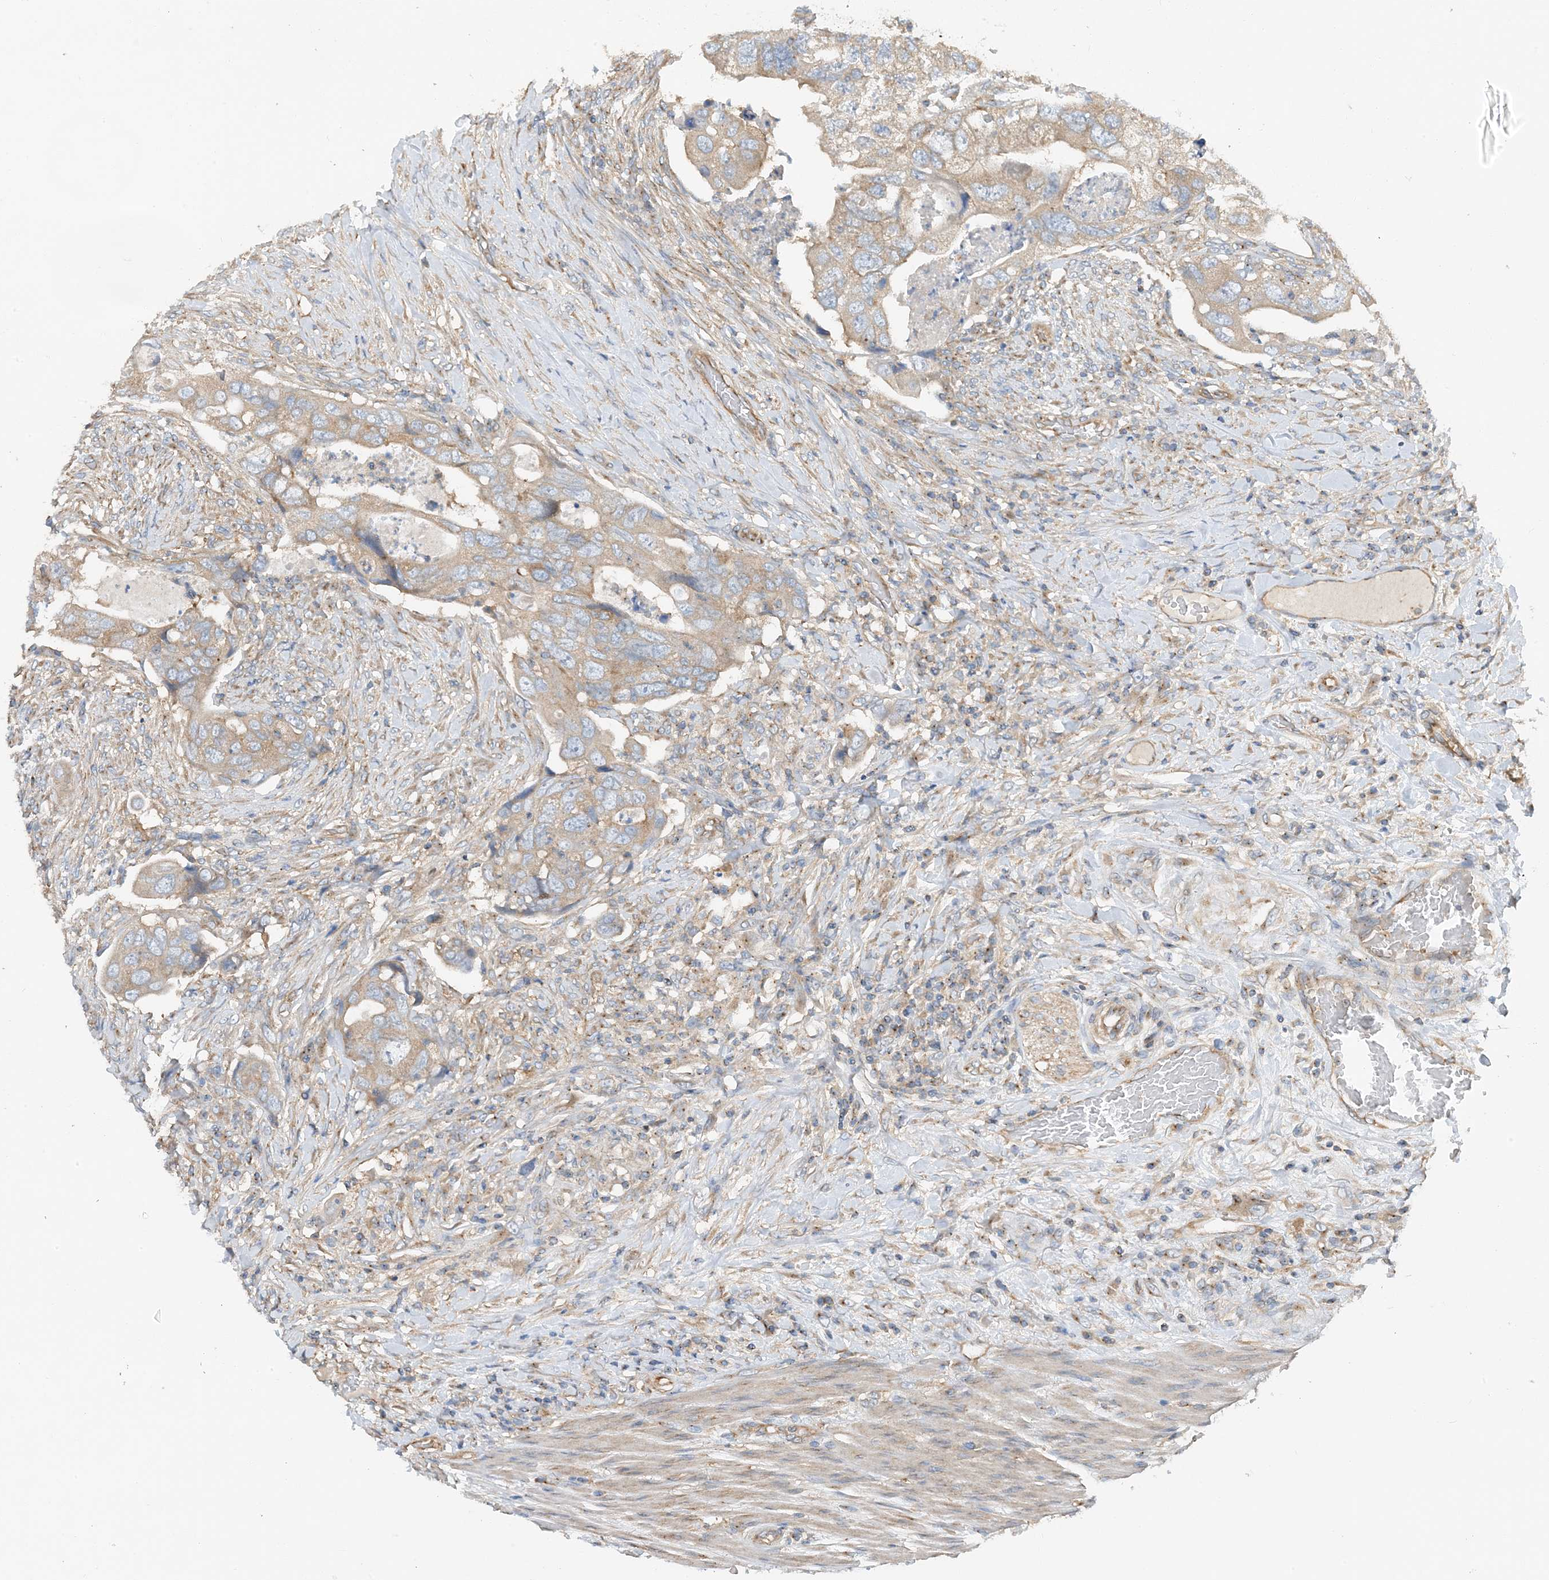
{"staining": {"intensity": "weak", "quantity": ">75%", "location": "cytoplasmic/membranous"}, "tissue": "colorectal cancer", "cell_type": "Tumor cells", "image_type": "cancer", "snomed": [{"axis": "morphology", "description": "Adenocarcinoma, NOS"}, {"axis": "topography", "description": "Rectum"}], "caption": "Protein staining displays weak cytoplasmic/membranous expression in about >75% of tumor cells in colorectal adenocarcinoma.", "gene": "SIDT1", "patient": {"sex": "male", "age": 63}}